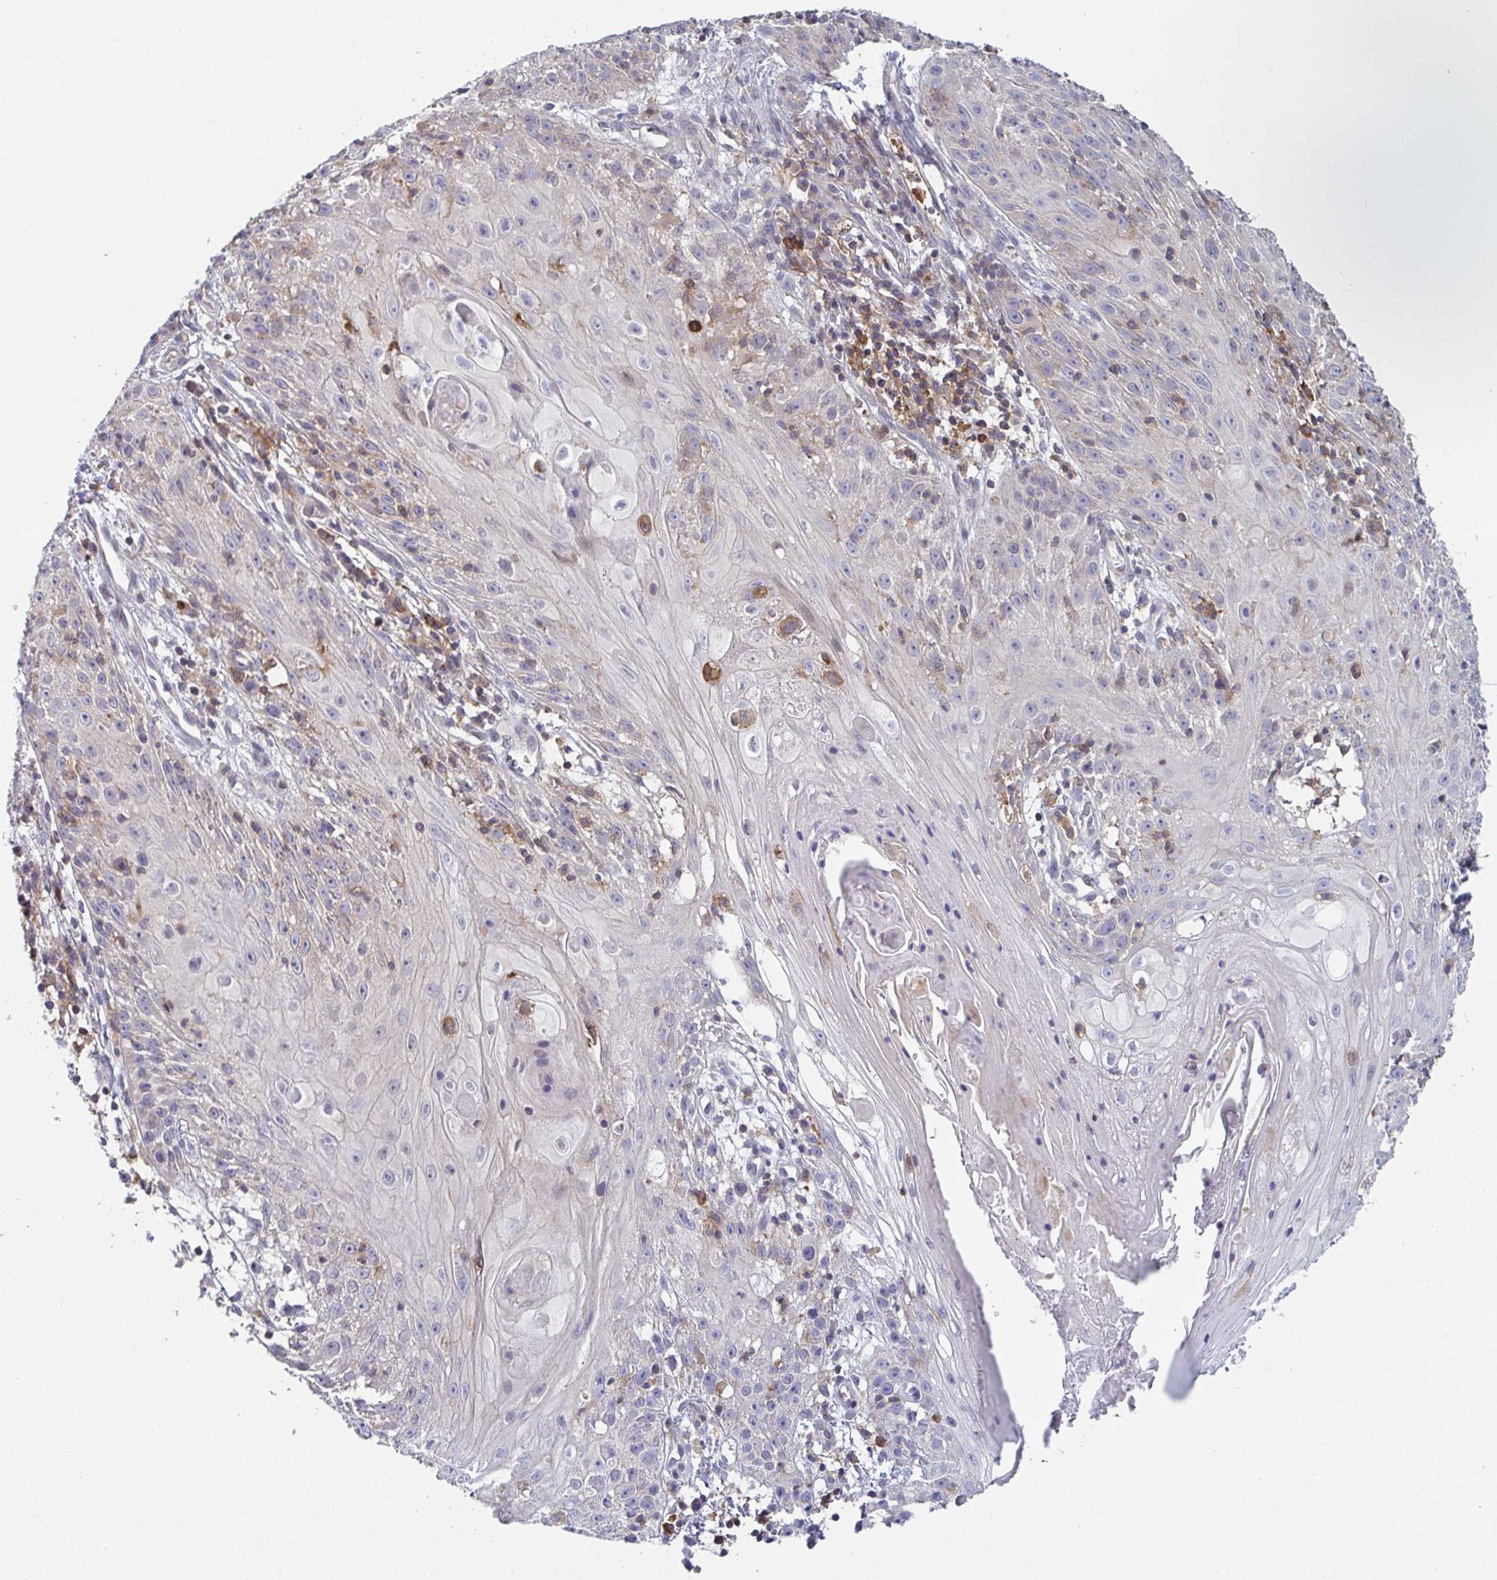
{"staining": {"intensity": "negative", "quantity": "none", "location": "none"}, "tissue": "skin cancer", "cell_type": "Tumor cells", "image_type": "cancer", "snomed": [{"axis": "morphology", "description": "Squamous cell carcinoma, NOS"}, {"axis": "topography", "description": "Skin"}, {"axis": "topography", "description": "Vulva"}], "caption": "Immunohistochemical staining of skin squamous cell carcinoma reveals no significant expression in tumor cells. (Stains: DAB IHC with hematoxylin counter stain, Microscopy: brightfield microscopy at high magnification).", "gene": "DISP2", "patient": {"sex": "female", "age": 76}}